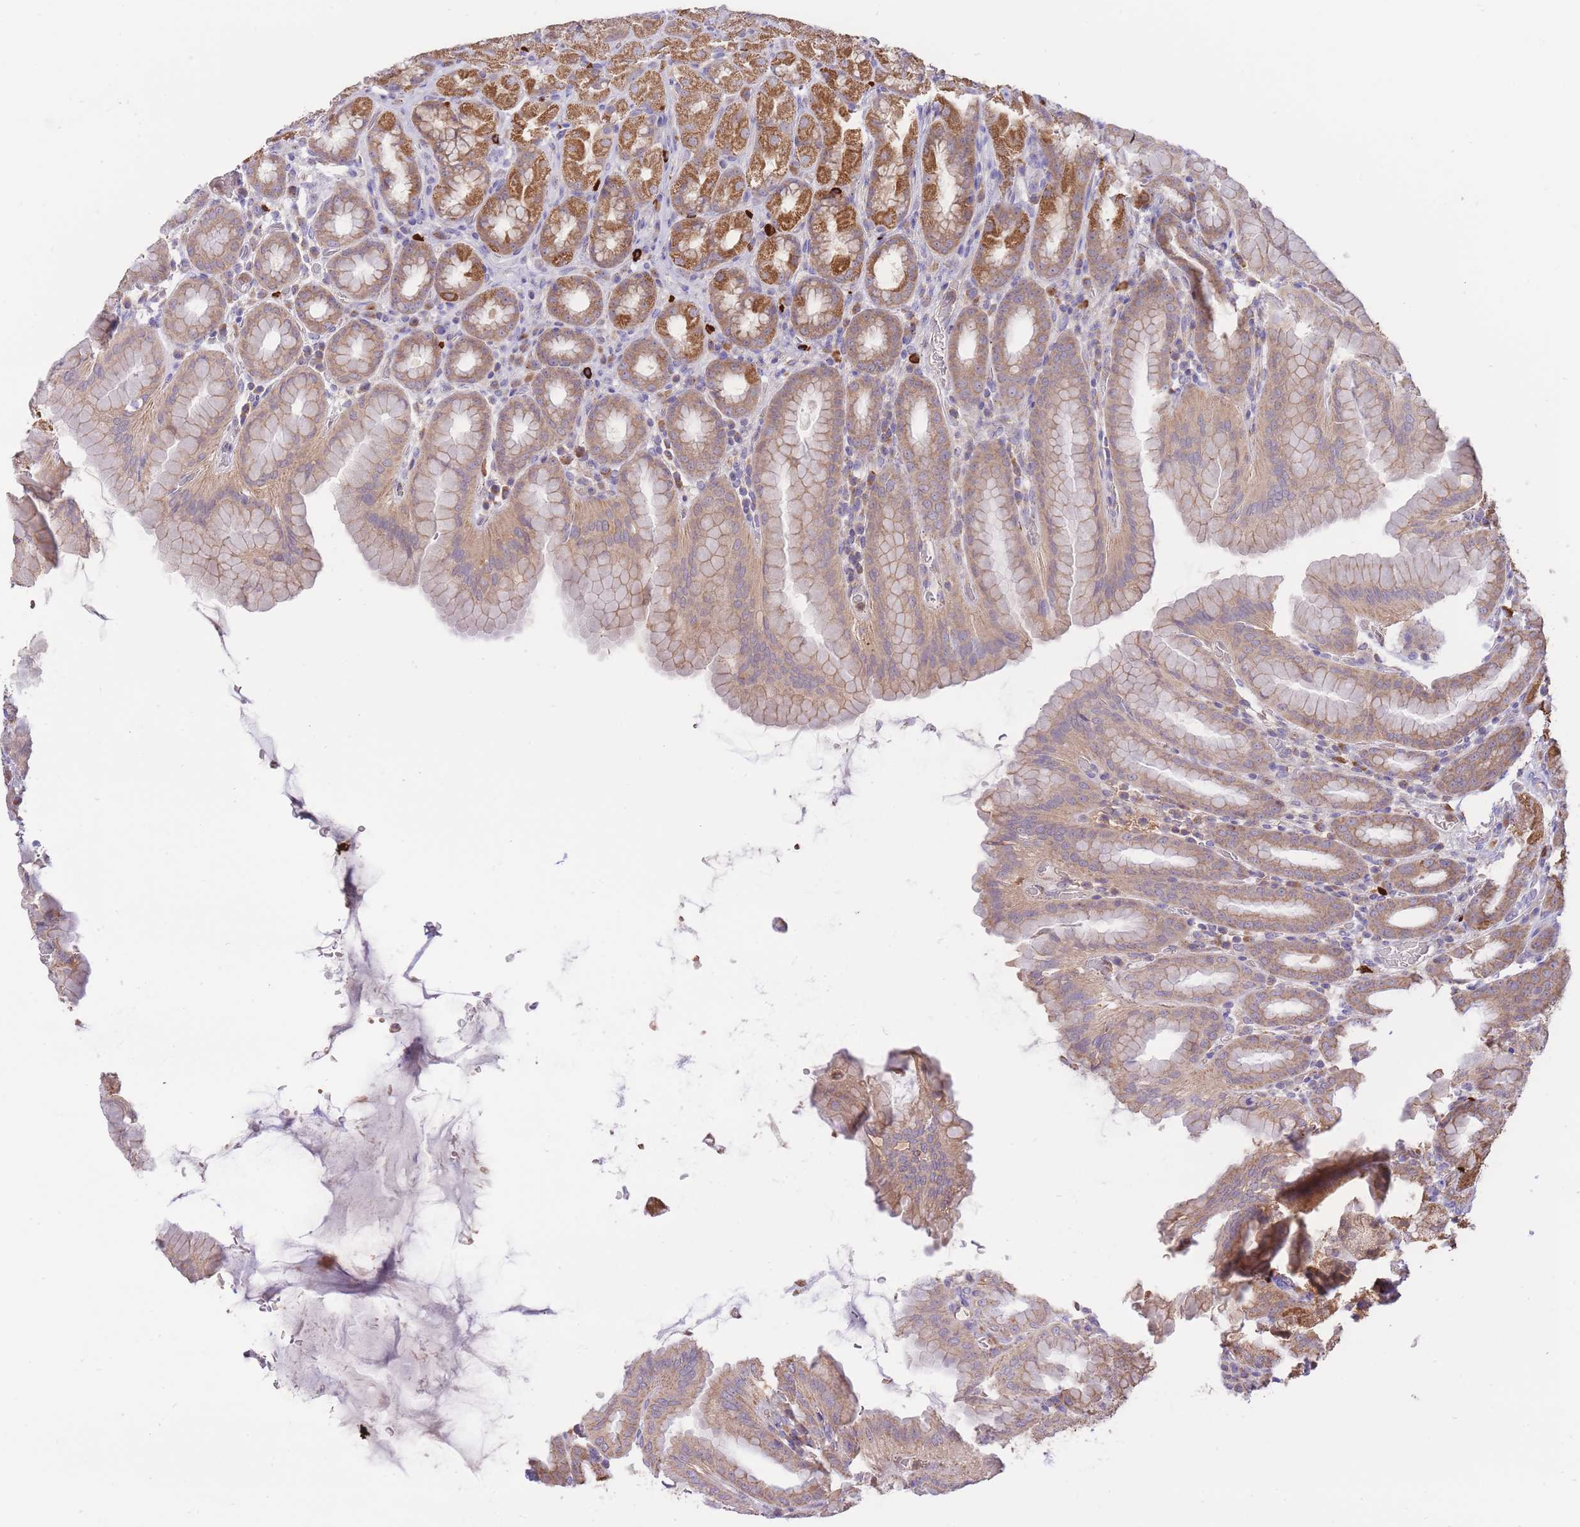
{"staining": {"intensity": "moderate", "quantity": ">75%", "location": "cytoplasmic/membranous"}, "tissue": "stomach", "cell_type": "Glandular cells", "image_type": "normal", "snomed": [{"axis": "morphology", "description": "Normal tissue, NOS"}, {"axis": "topography", "description": "Stomach, upper"}, {"axis": "topography", "description": "Stomach"}], "caption": "High-magnification brightfield microscopy of unremarkable stomach stained with DAB (brown) and counterstained with hematoxylin (blue). glandular cells exhibit moderate cytoplasmic/membranous expression is present in approximately>75% of cells.", "gene": "PREP", "patient": {"sex": "male", "age": 68}}